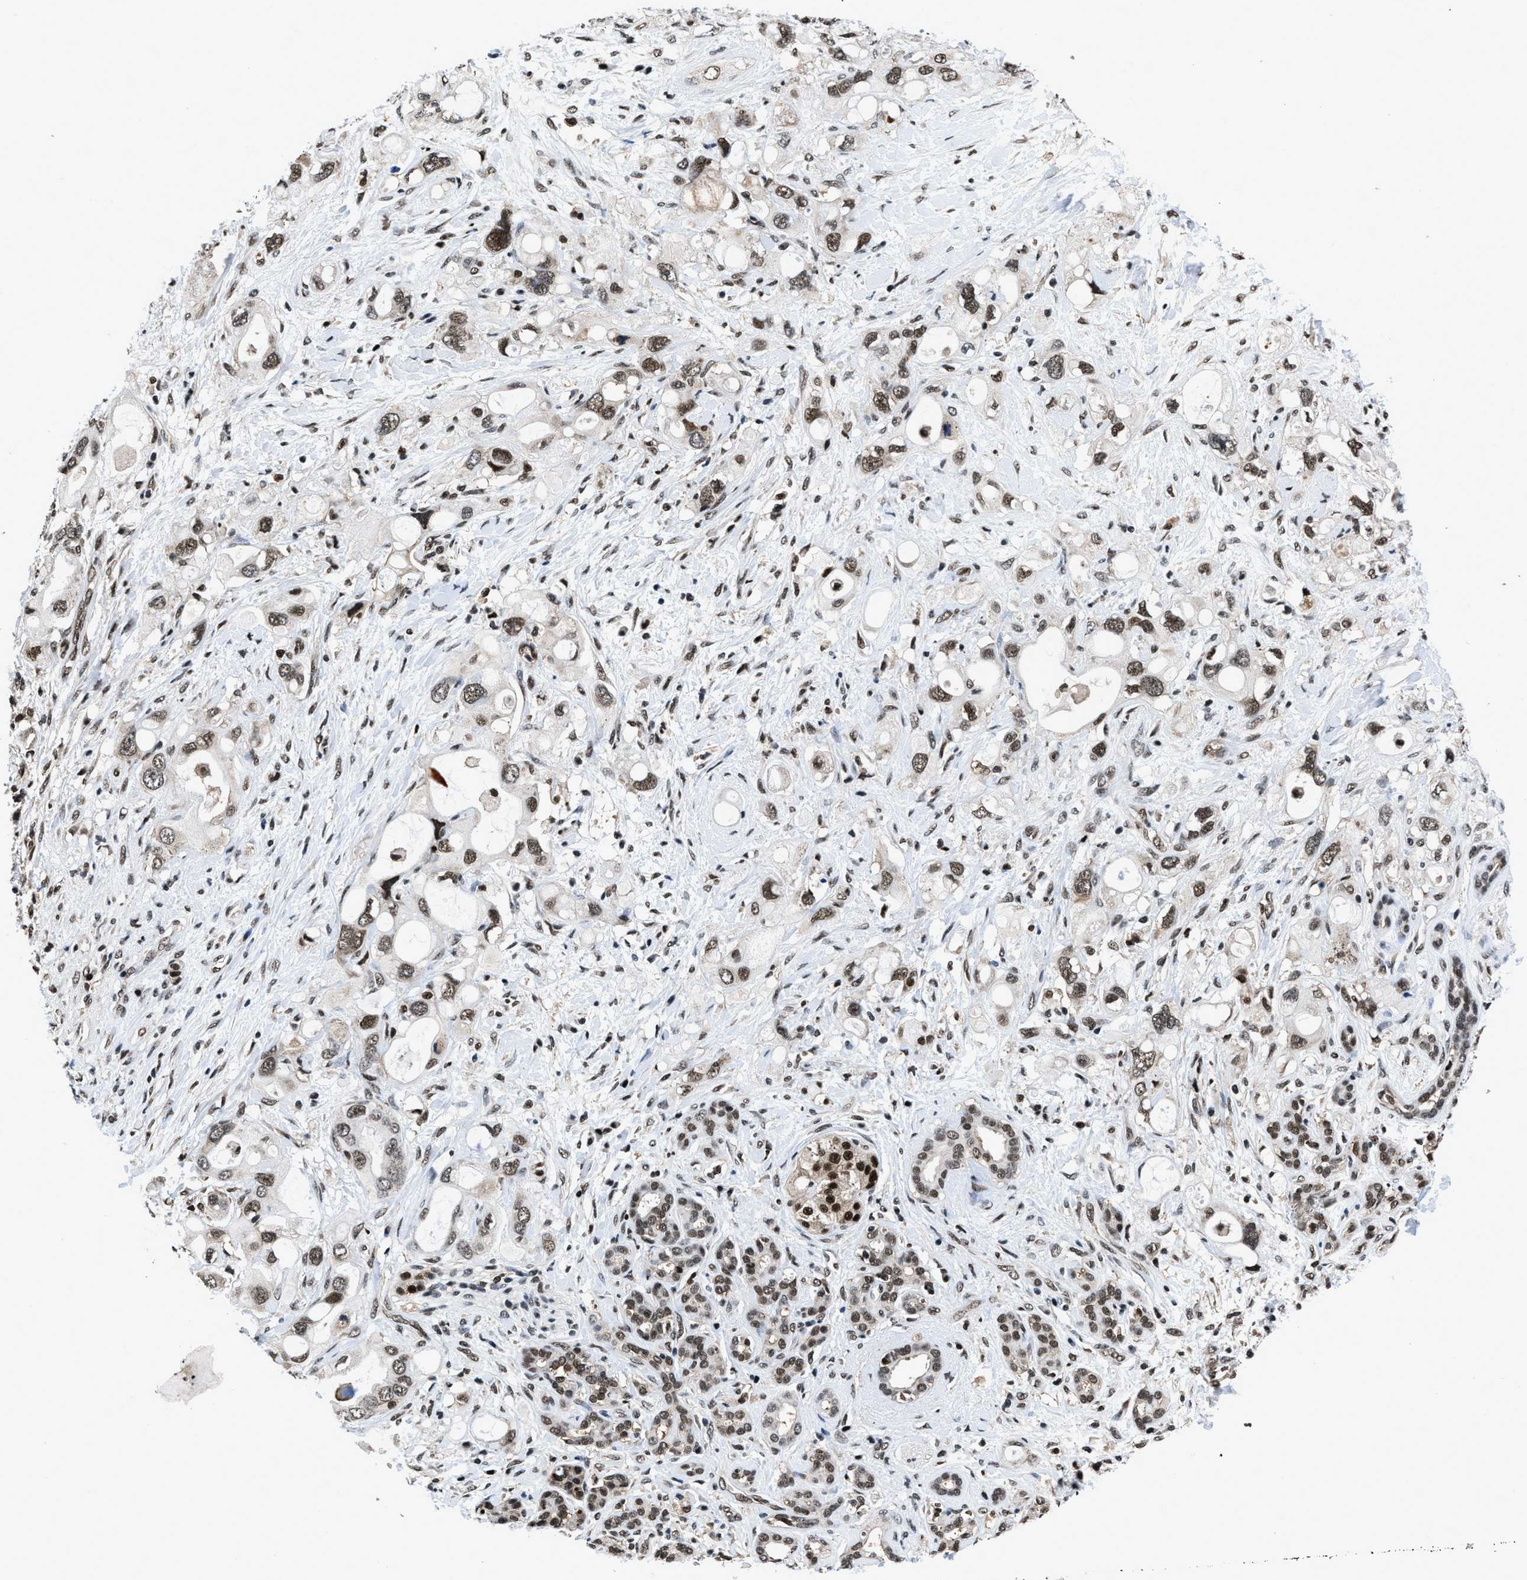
{"staining": {"intensity": "moderate", "quantity": ">75%", "location": "nuclear"}, "tissue": "pancreatic cancer", "cell_type": "Tumor cells", "image_type": "cancer", "snomed": [{"axis": "morphology", "description": "Adenocarcinoma, NOS"}, {"axis": "topography", "description": "Pancreas"}], "caption": "Protein staining by immunohistochemistry (IHC) shows moderate nuclear expression in about >75% of tumor cells in pancreatic cancer.", "gene": "HNRNPH2", "patient": {"sex": "female", "age": 56}}